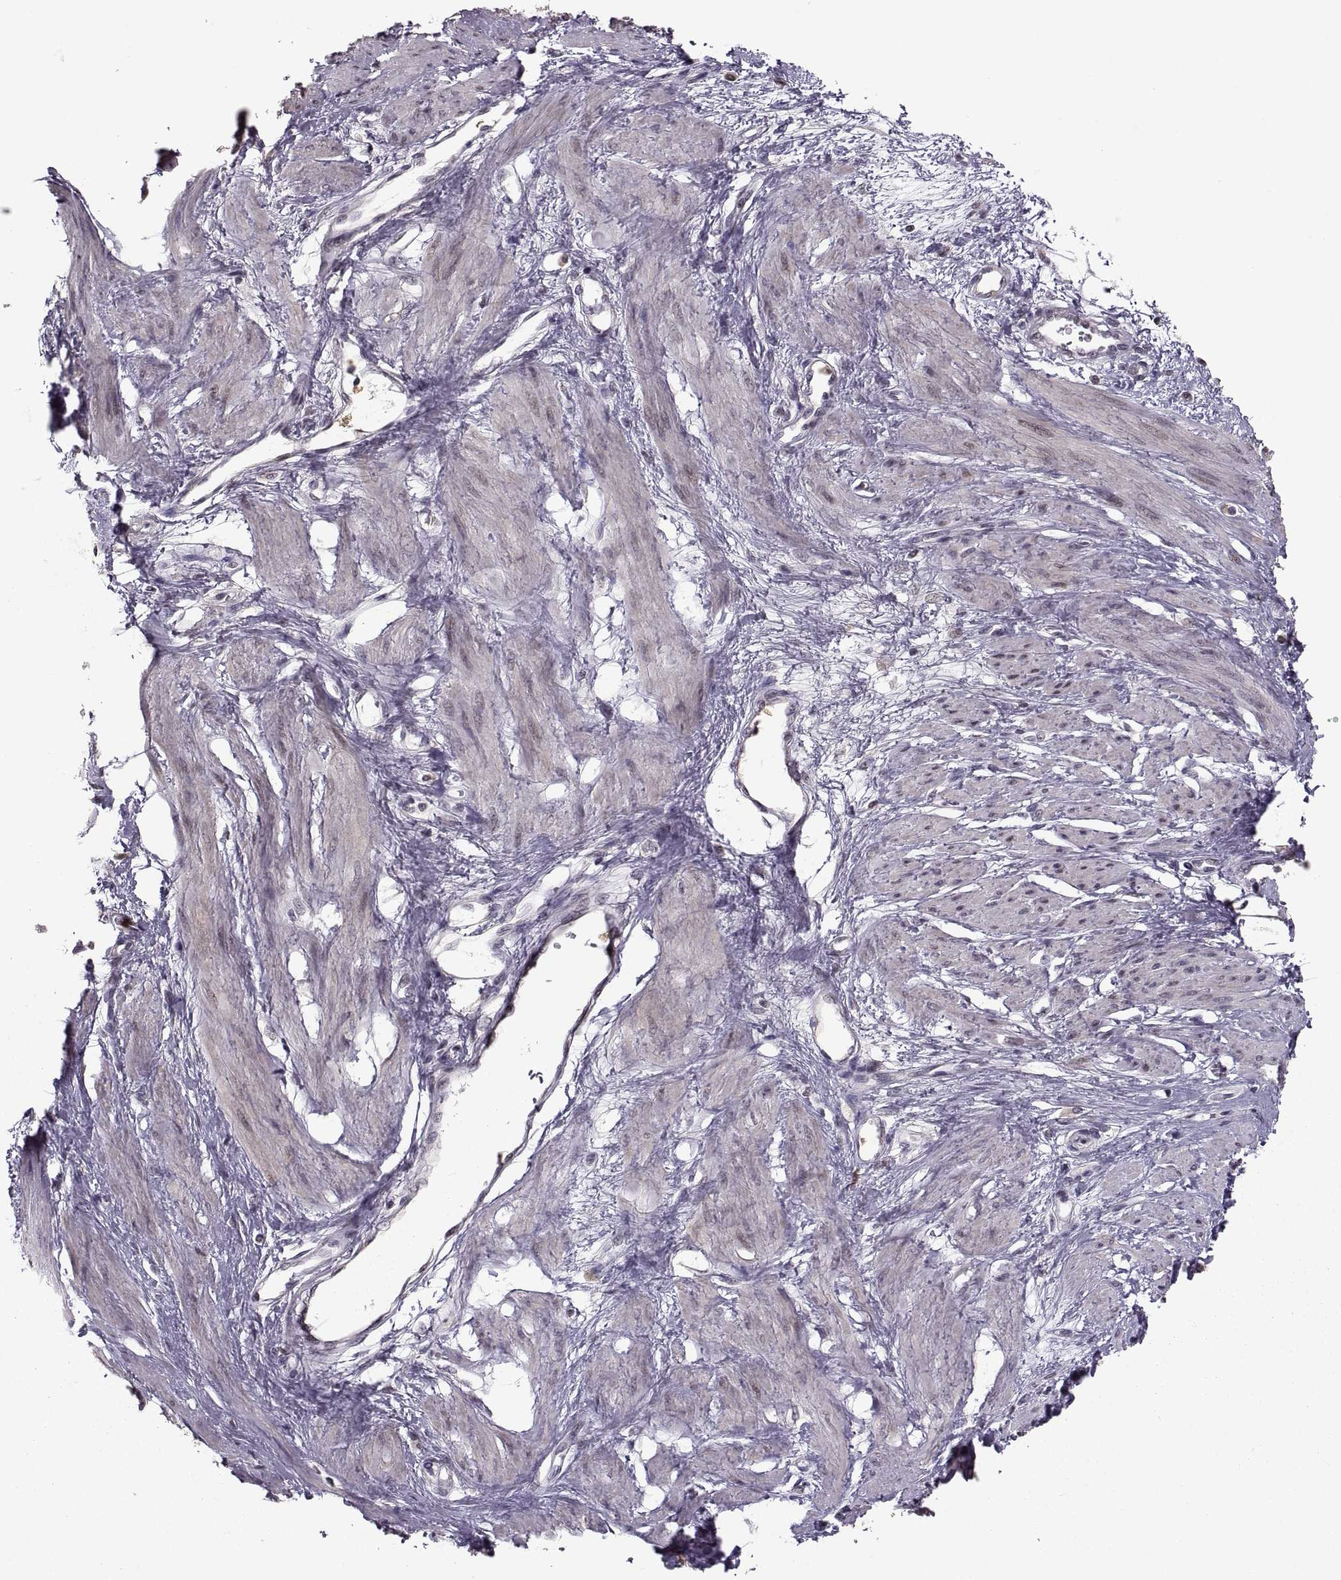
{"staining": {"intensity": "negative", "quantity": "none", "location": "none"}, "tissue": "smooth muscle", "cell_type": "Smooth muscle cells", "image_type": "normal", "snomed": [{"axis": "morphology", "description": "Normal tissue, NOS"}, {"axis": "topography", "description": "Smooth muscle"}, {"axis": "topography", "description": "Uterus"}], "caption": "High power microscopy micrograph of an immunohistochemistry (IHC) histopathology image of unremarkable smooth muscle, revealing no significant staining in smooth muscle cells. (DAB IHC, high magnification).", "gene": "PALS1", "patient": {"sex": "female", "age": 39}}